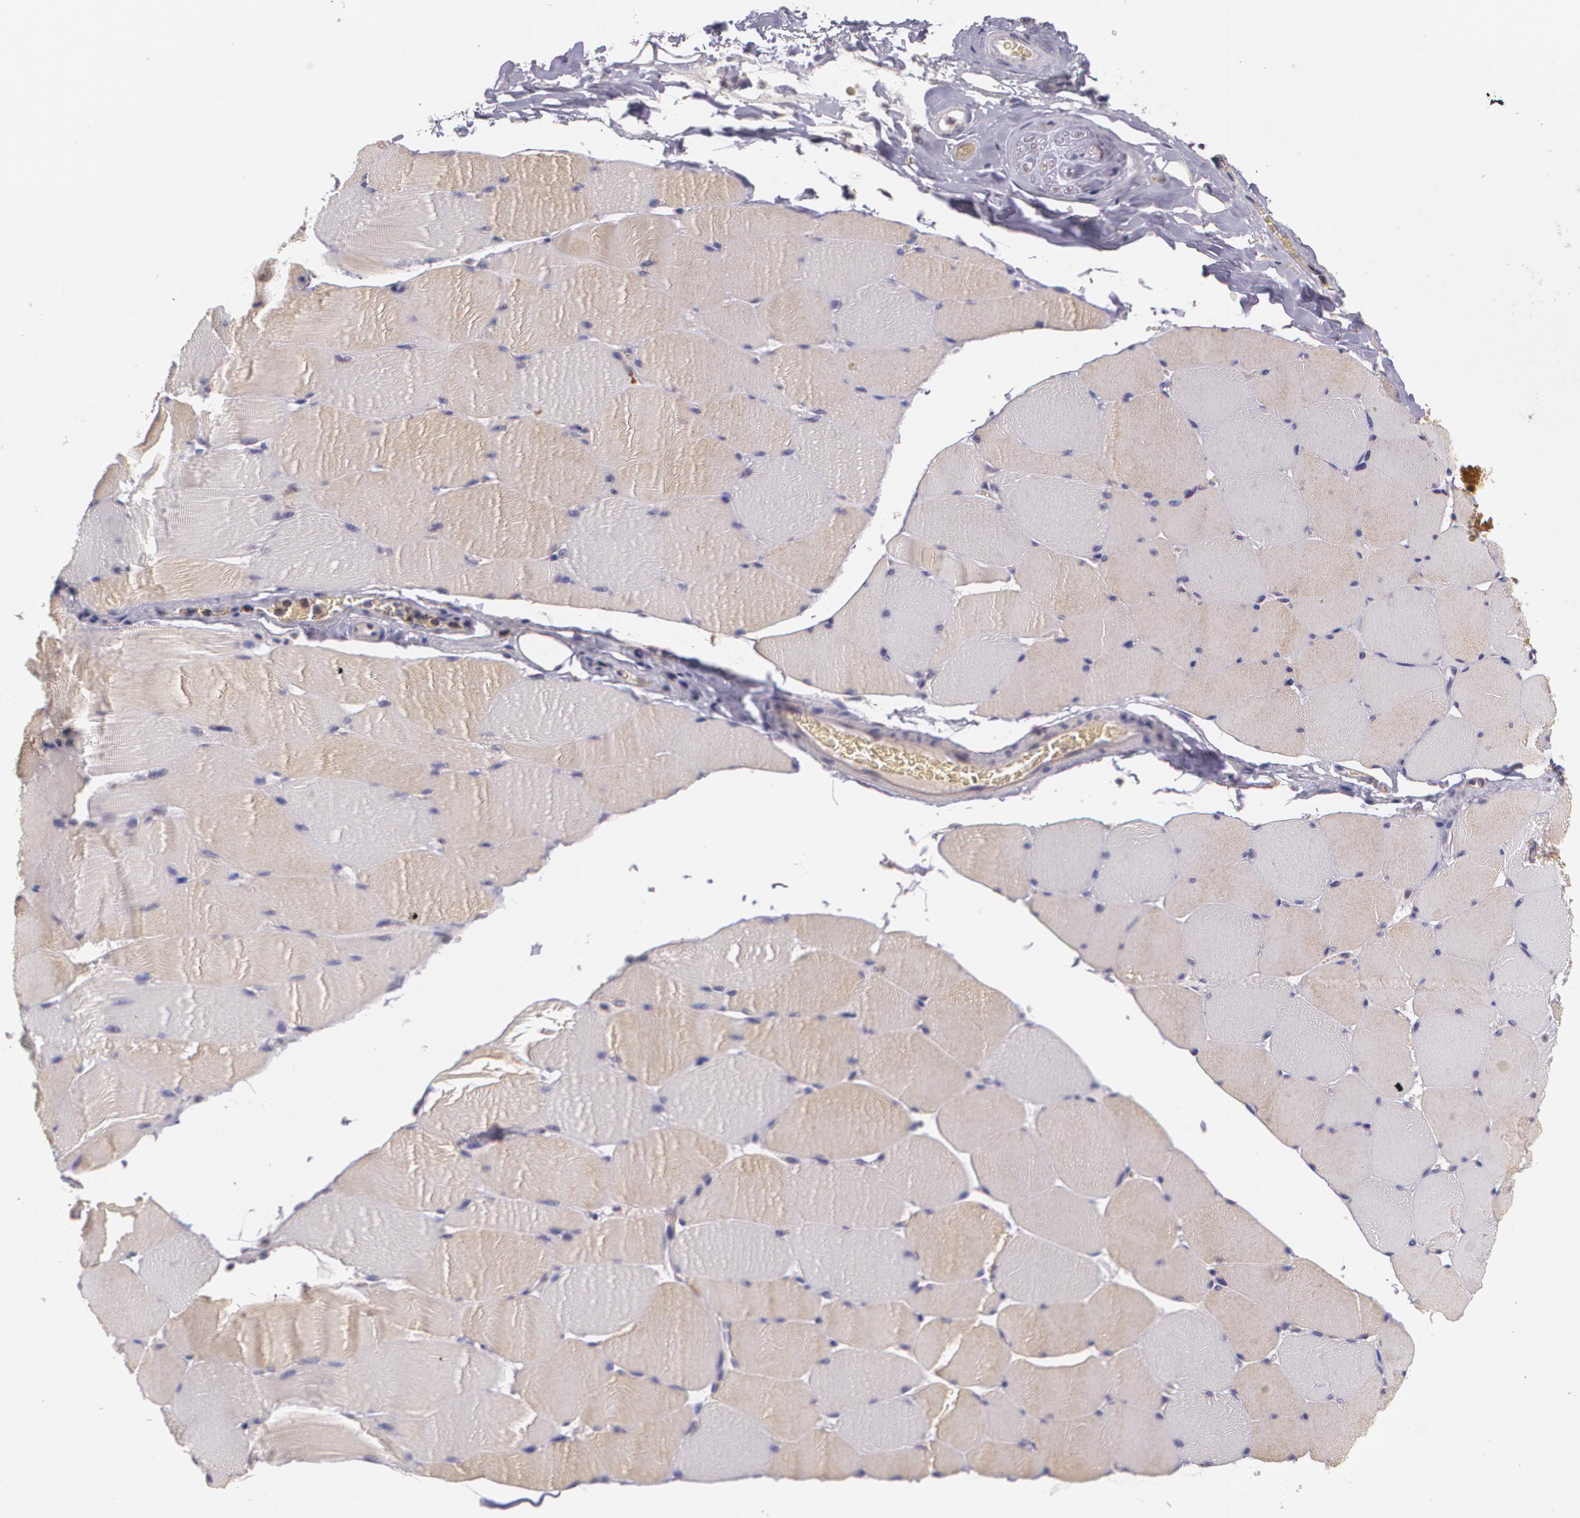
{"staining": {"intensity": "weak", "quantity": "25%-75%", "location": "cytoplasmic/membranous"}, "tissue": "skeletal muscle", "cell_type": "Myocytes", "image_type": "normal", "snomed": [{"axis": "morphology", "description": "Normal tissue, NOS"}, {"axis": "topography", "description": "Skeletal muscle"}], "caption": "Immunohistochemical staining of normal skeletal muscle reveals 25%-75% levels of weak cytoplasmic/membranous protein positivity in about 25%-75% of myocytes.", "gene": "CCL17", "patient": {"sex": "male", "age": 62}}